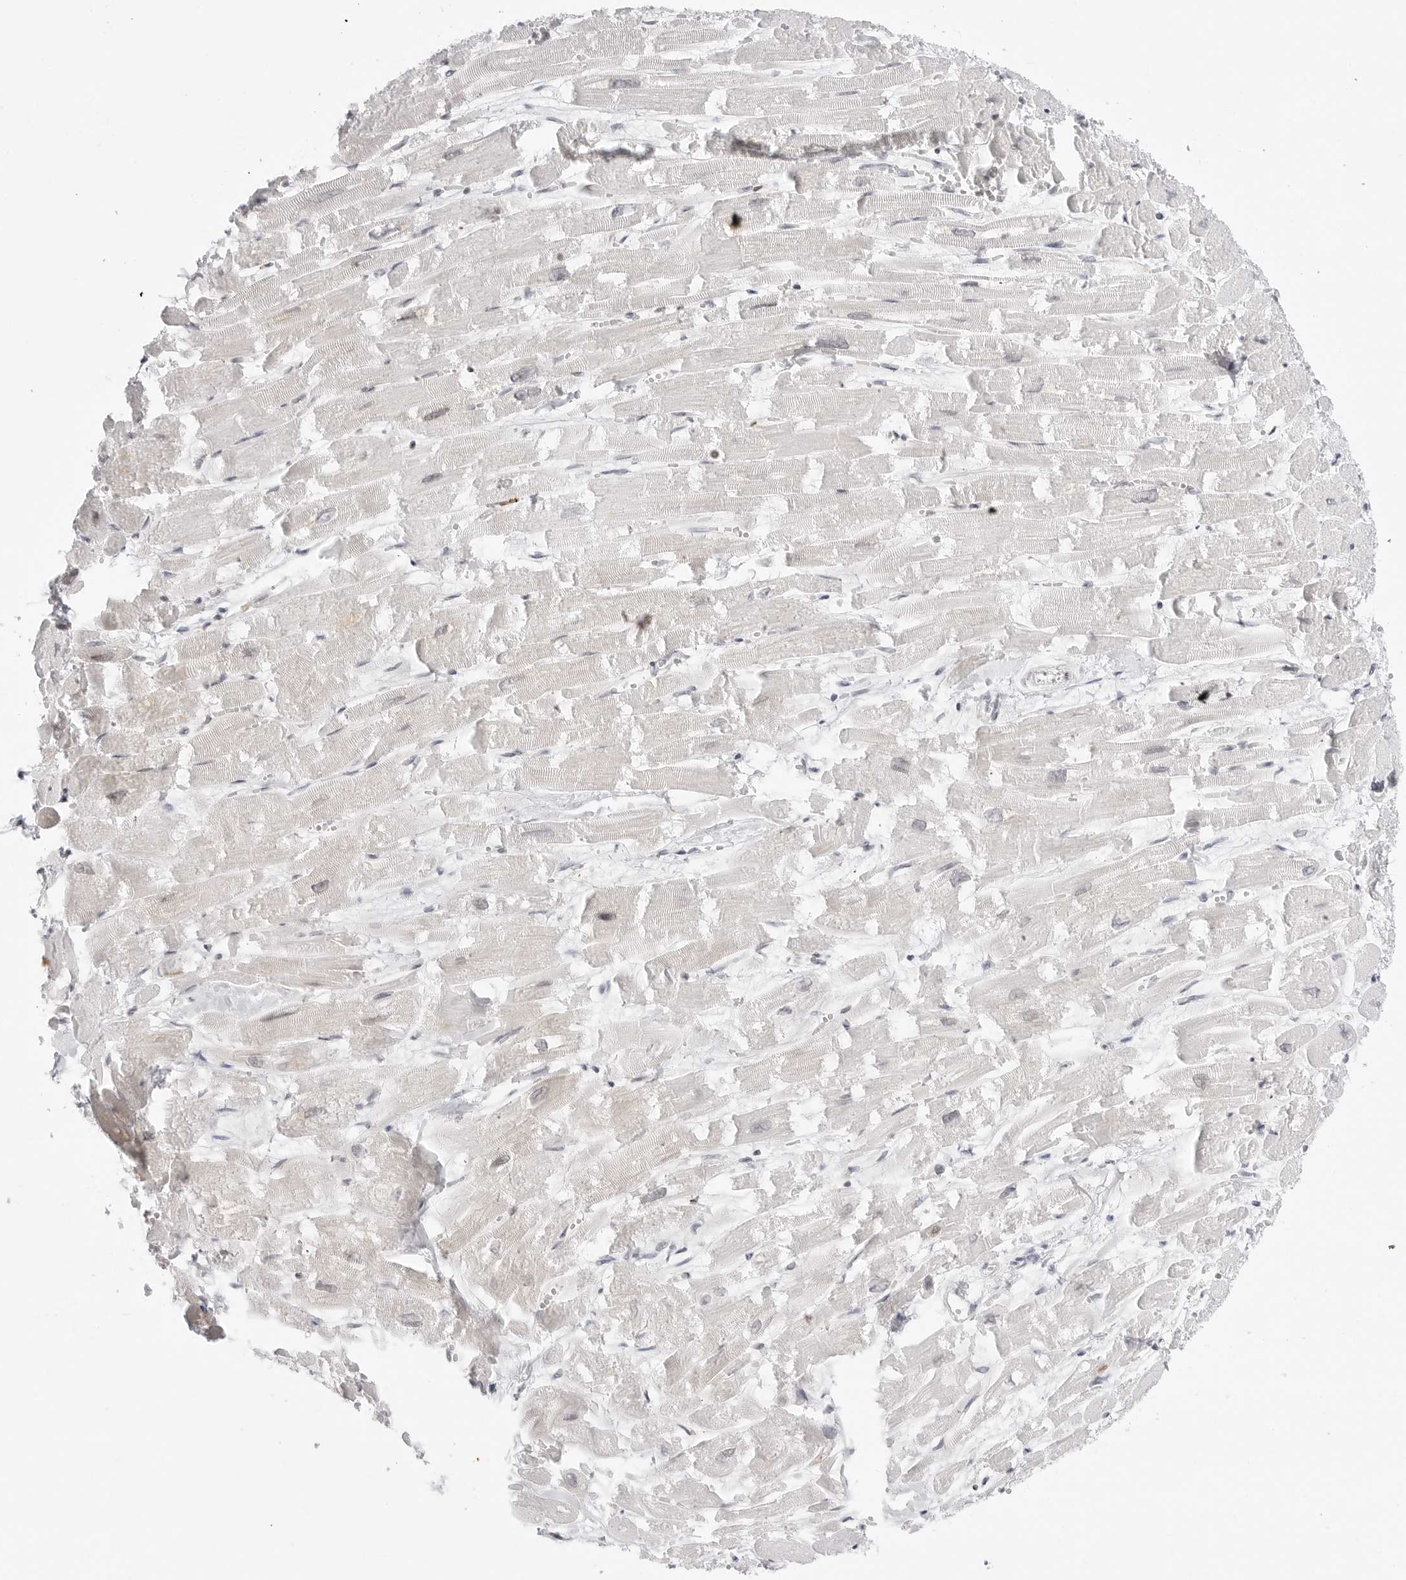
{"staining": {"intensity": "negative", "quantity": "none", "location": "none"}, "tissue": "heart muscle", "cell_type": "Cardiomyocytes", "image_type": "normal", "snomed": [{"axis": "morphology", "description": "Normal tissue, NOS"}, {"axis": "topography", "description": "Heart"}], "caption": "The photomicrograph exhibits no significant staining in cardiomyocytes of heart muscle. The staining was performed using DAB (3,3'-diaminobenzidine) to visualize the protein expression in brown, while the nuclei were stained in blue with hematoxylin (Magnification: 20x).", "gene": "PPP2R5C", "patient": {"sex": "male", "age": 54}}